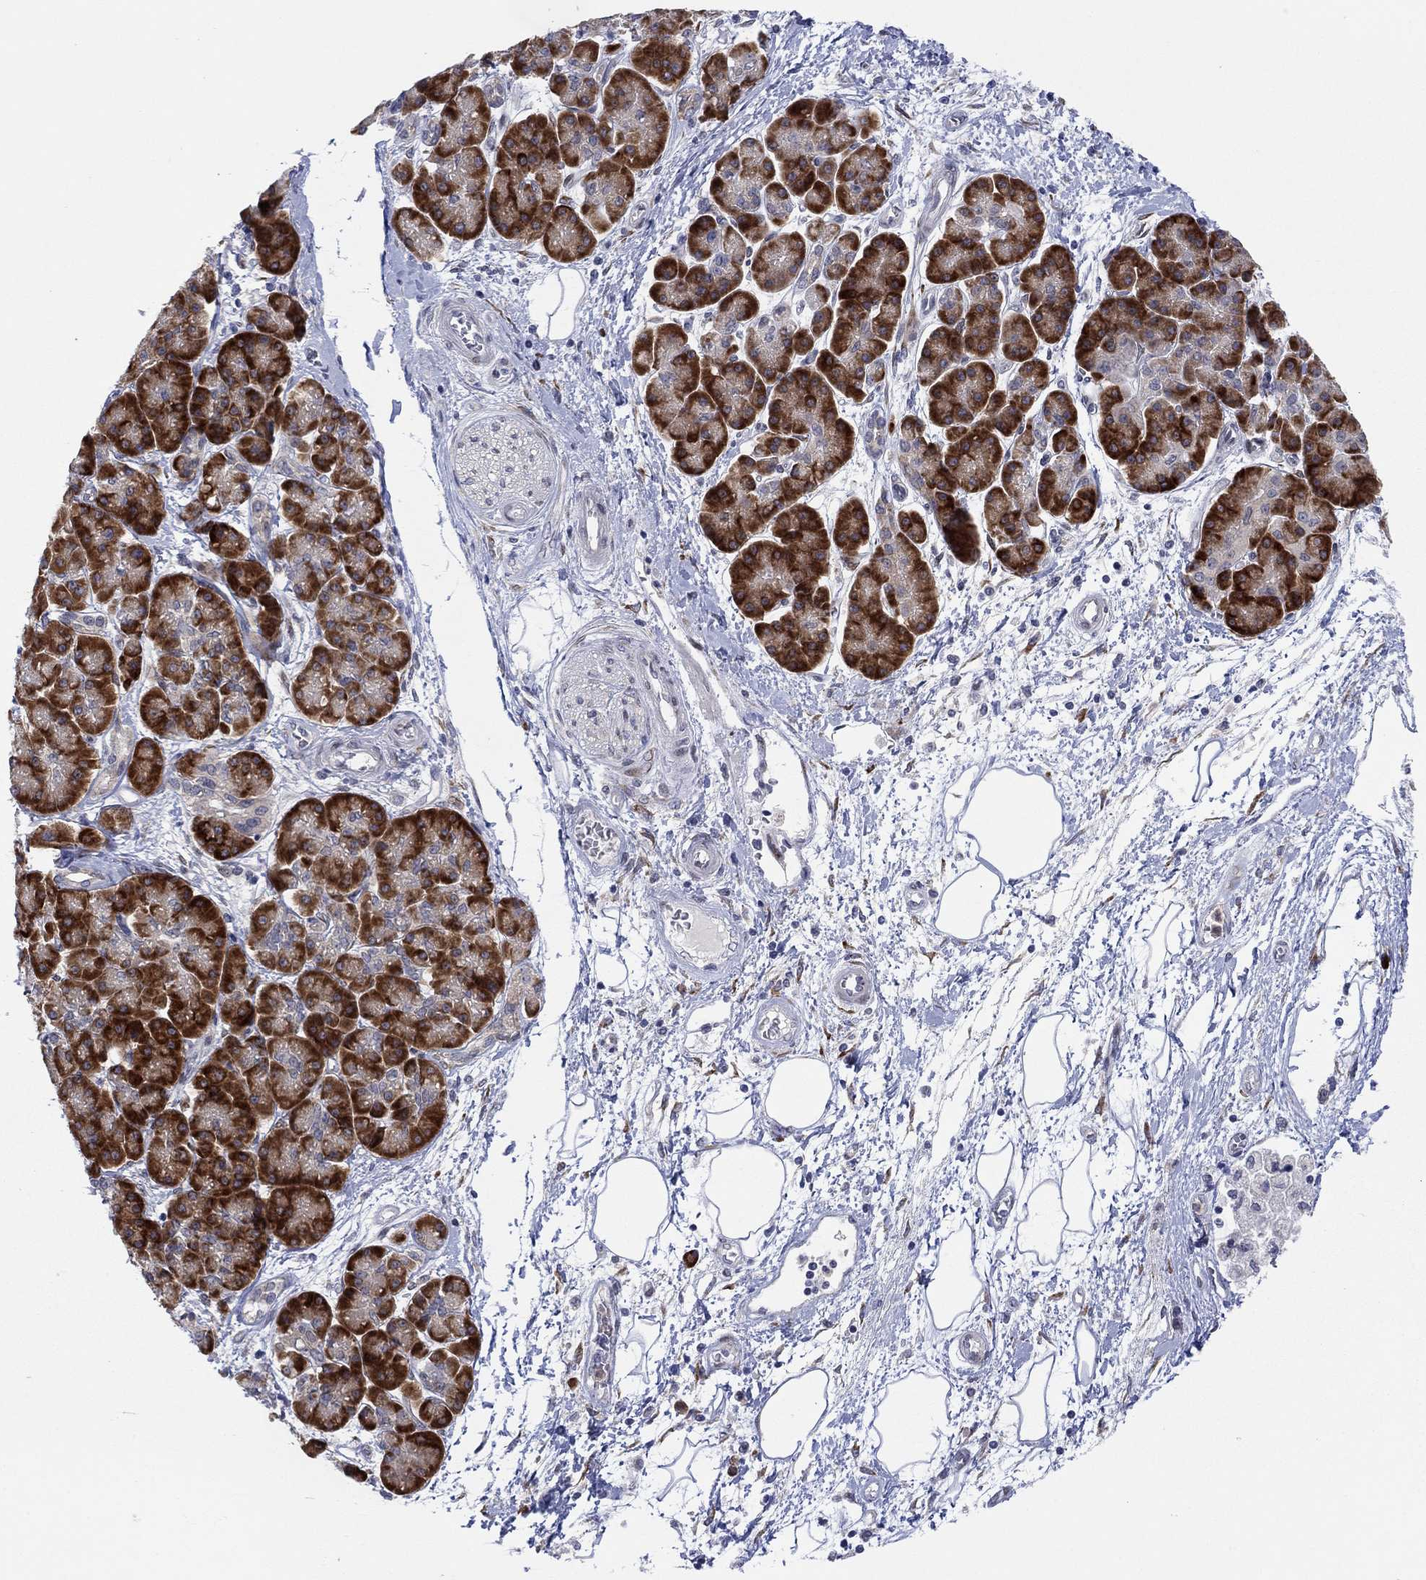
{"staining": {"intensity": "strong", "quantity": "25%-75%", "location": "cytoplasmic/membranous"}, "tissue": "pancreatic cancer", "cell_type": "Tumor cells", "image_type": "cancer", "snomed": [{"axis": "morphology", "description": "Adenocarcinoma, NOS"}, {"axis": "topography", "description": "Pancreas"}], "caption": "Protein staining exhibits strong cytoplasmic/membranous positivity in approximately 25%-75% of tumor cells in pancreatic cancer.", "gene": "TTC21B", "patient": {"sex": "female", "age": 73}}